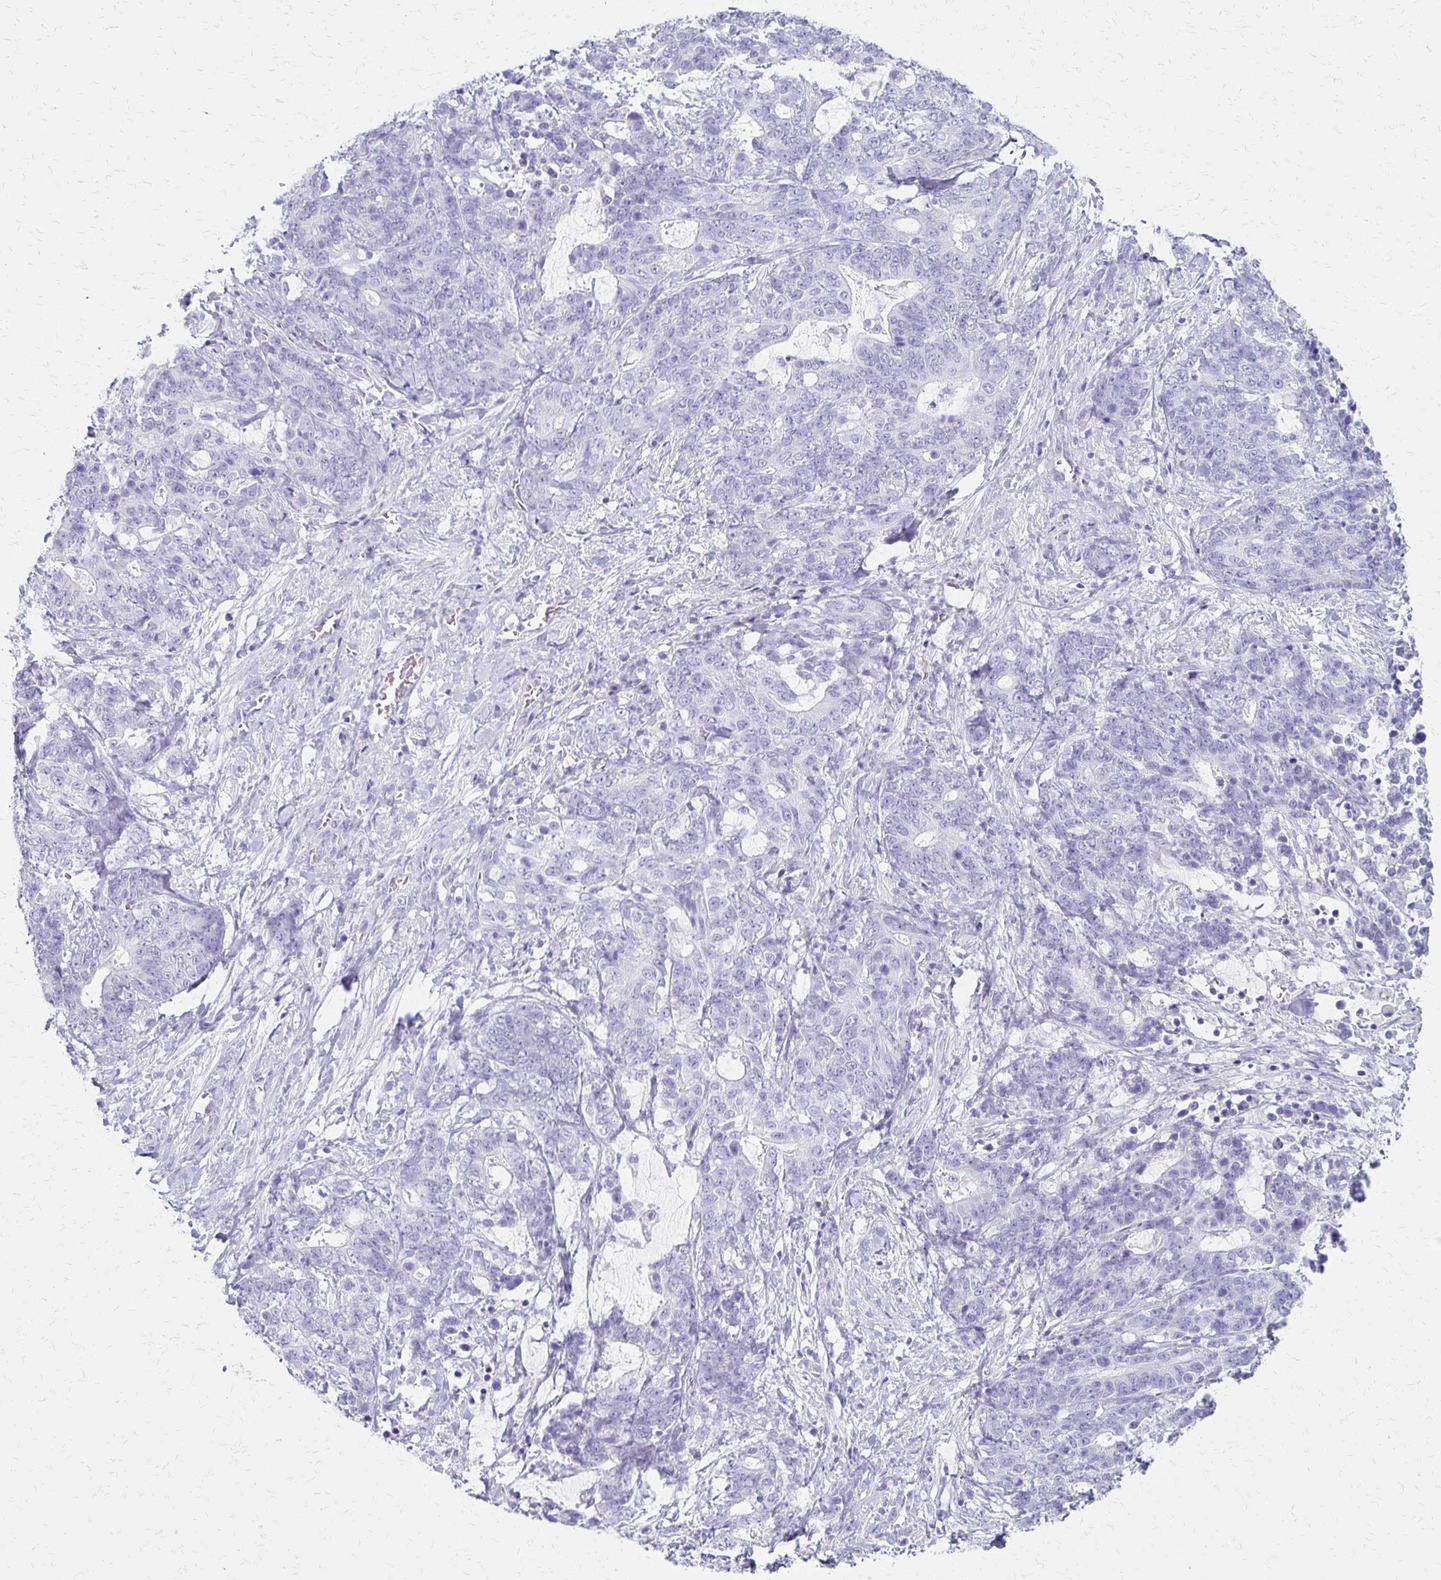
{"staining": {"intensity": "negative", "quantity": "none", "location": "none"}, "tissue": "stomach cancer", "cell_type": "Tumor cells", "image_type": "cancer", "snomed": [{"axis": "morphology", "description": "Normal tissue, NOS"}, {"axis": "morphology", "description": "Adenocarcinoma, NOS"}, {"axis": "topography", "description": "Stomach"}], "caption": "A micrograph of human stomach cancer is negative for staining in tumor cells. (Immunohistochemistry (ihc), brightfield microscopy, high magnification).", "gene": "IVL", "patient": {"sex": "female", "age": 64}}